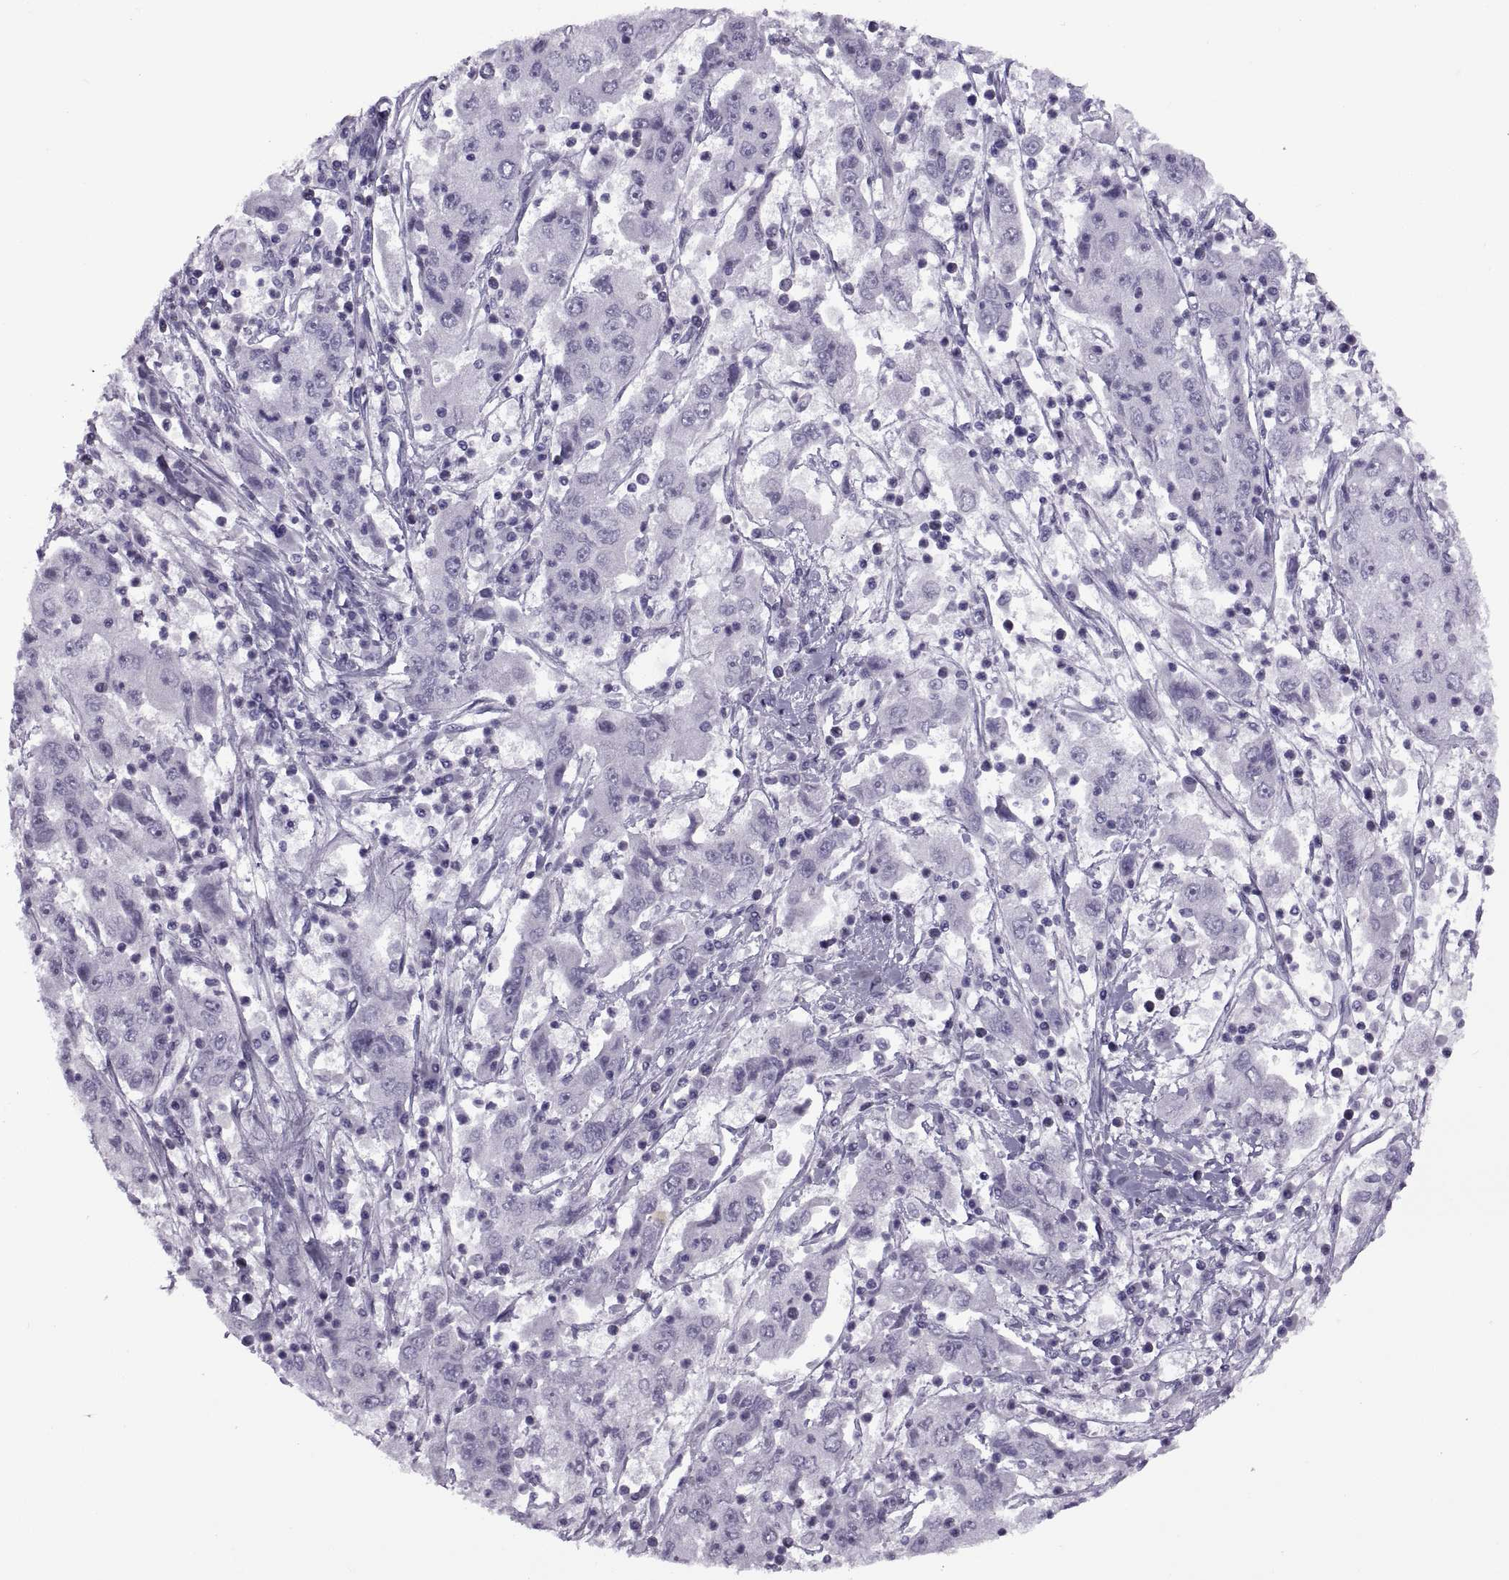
{"staining": {"intensity": "negative", "quantity": "none", "location": "none"}, "tissue": "cervical cancer", "cell_type": "Tumor cells", "image_type": "cancer", "snomed": [{"axis": "morphology", "description": "Squamous cell carcinoma, NOS"}, {"axis": "topography", "description": "Cervix"}], "caption": "Immunohistochemistry of cervical cancer demonstrates no expression in tumor cells. Nuclei are stained in blue.", "gene": "FAM24A", "patient": {"sex": "female", "age": 36}}